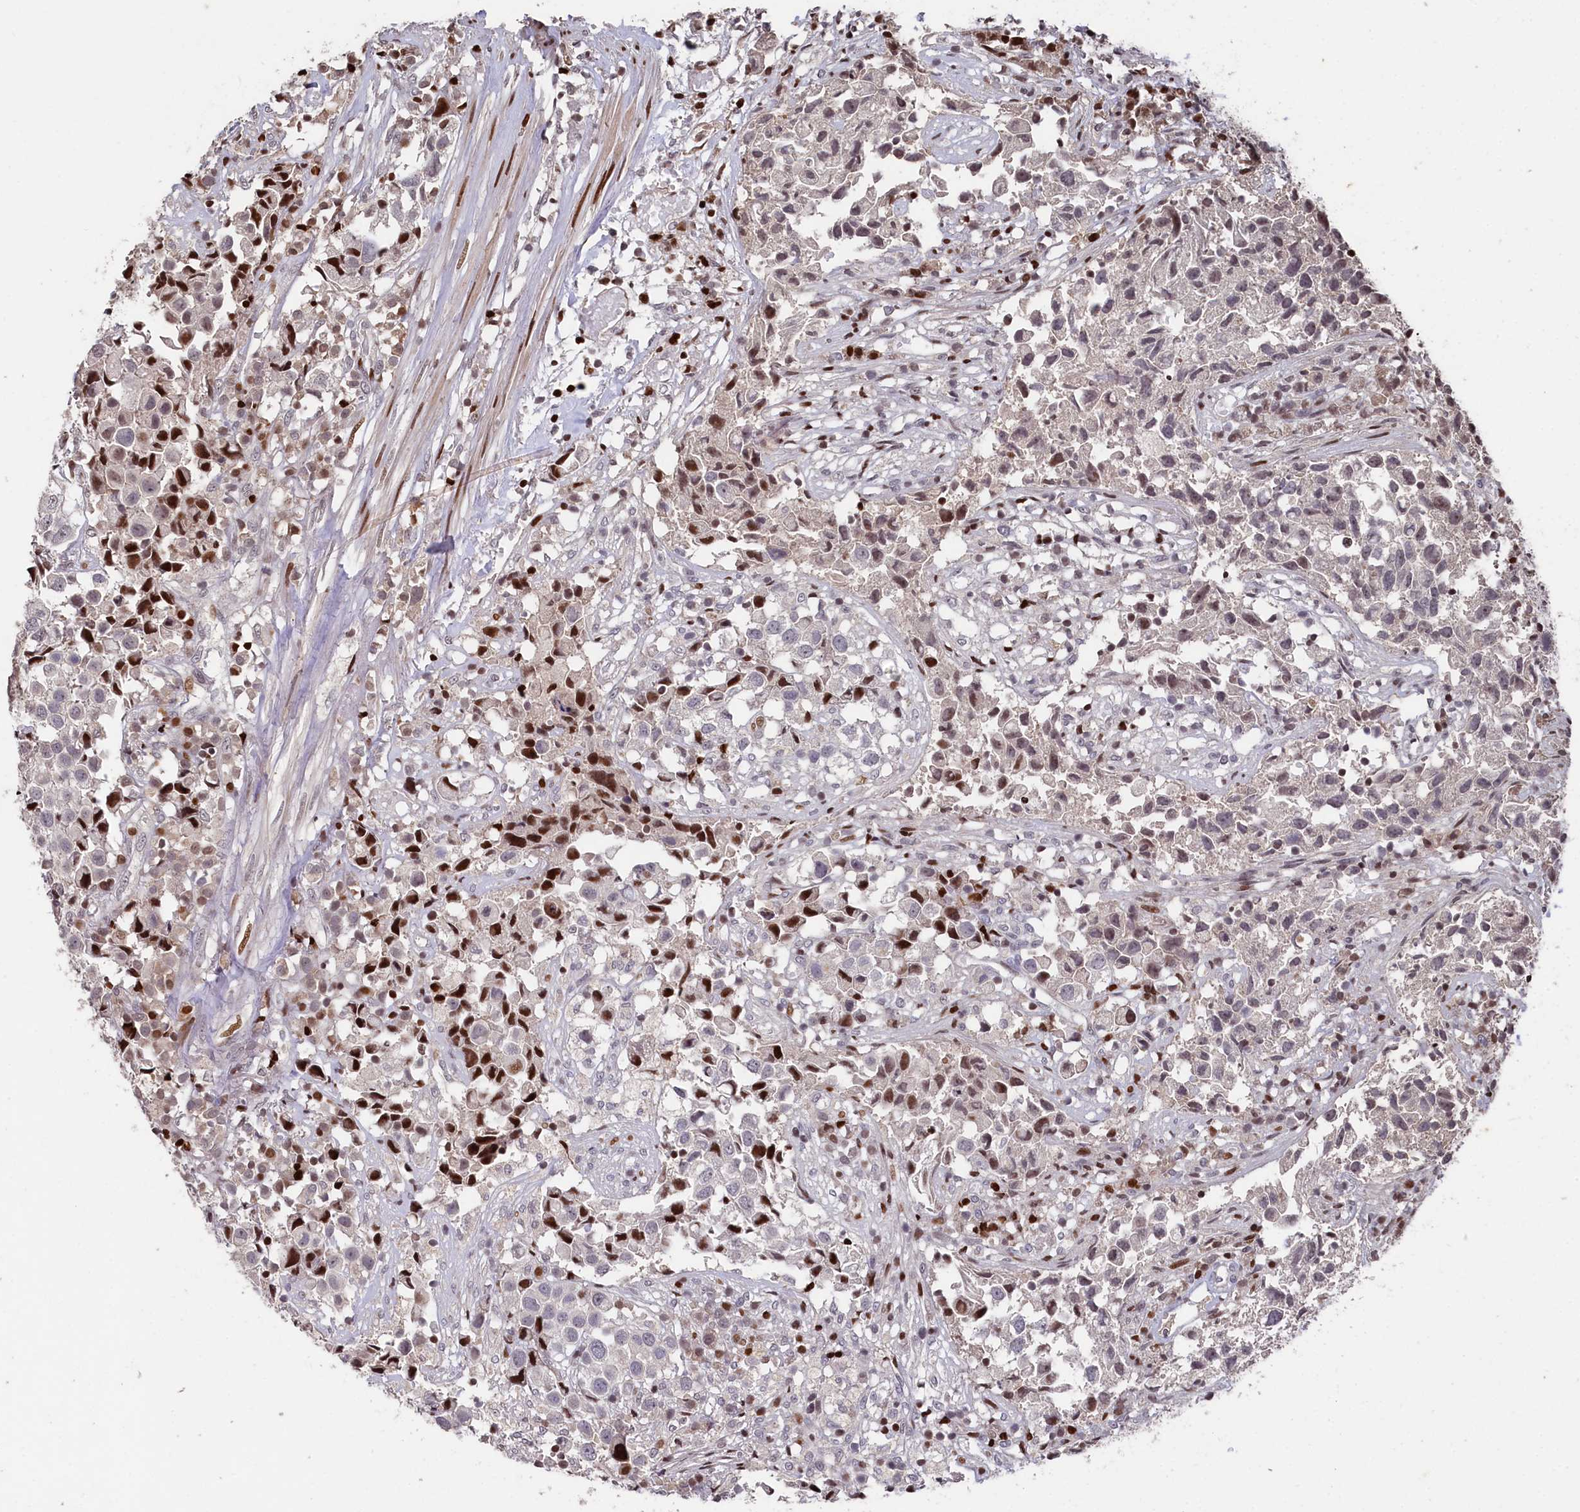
{"staining": {"intensity": "strong", "quantity": "<25%", "location": "nuclear"}, "tissue": "urothelial cancer", "cell_type": "Tumor cells", "image_type": "cancer", "snomed": [{"axis": "morphology", "description": "Urothelial carcinoma, High grade"}, {"axis": "topography", "description": "Urinary bladder"}], "caption": "There is medium levels of strong nuclear expression in tumor cells of high-grade urothelial carcinoma, as demonstrated by immunohistochemical staining (brown color).", "gene": "MCF2L2", "patient": {"sex": "female", "age": 75}}